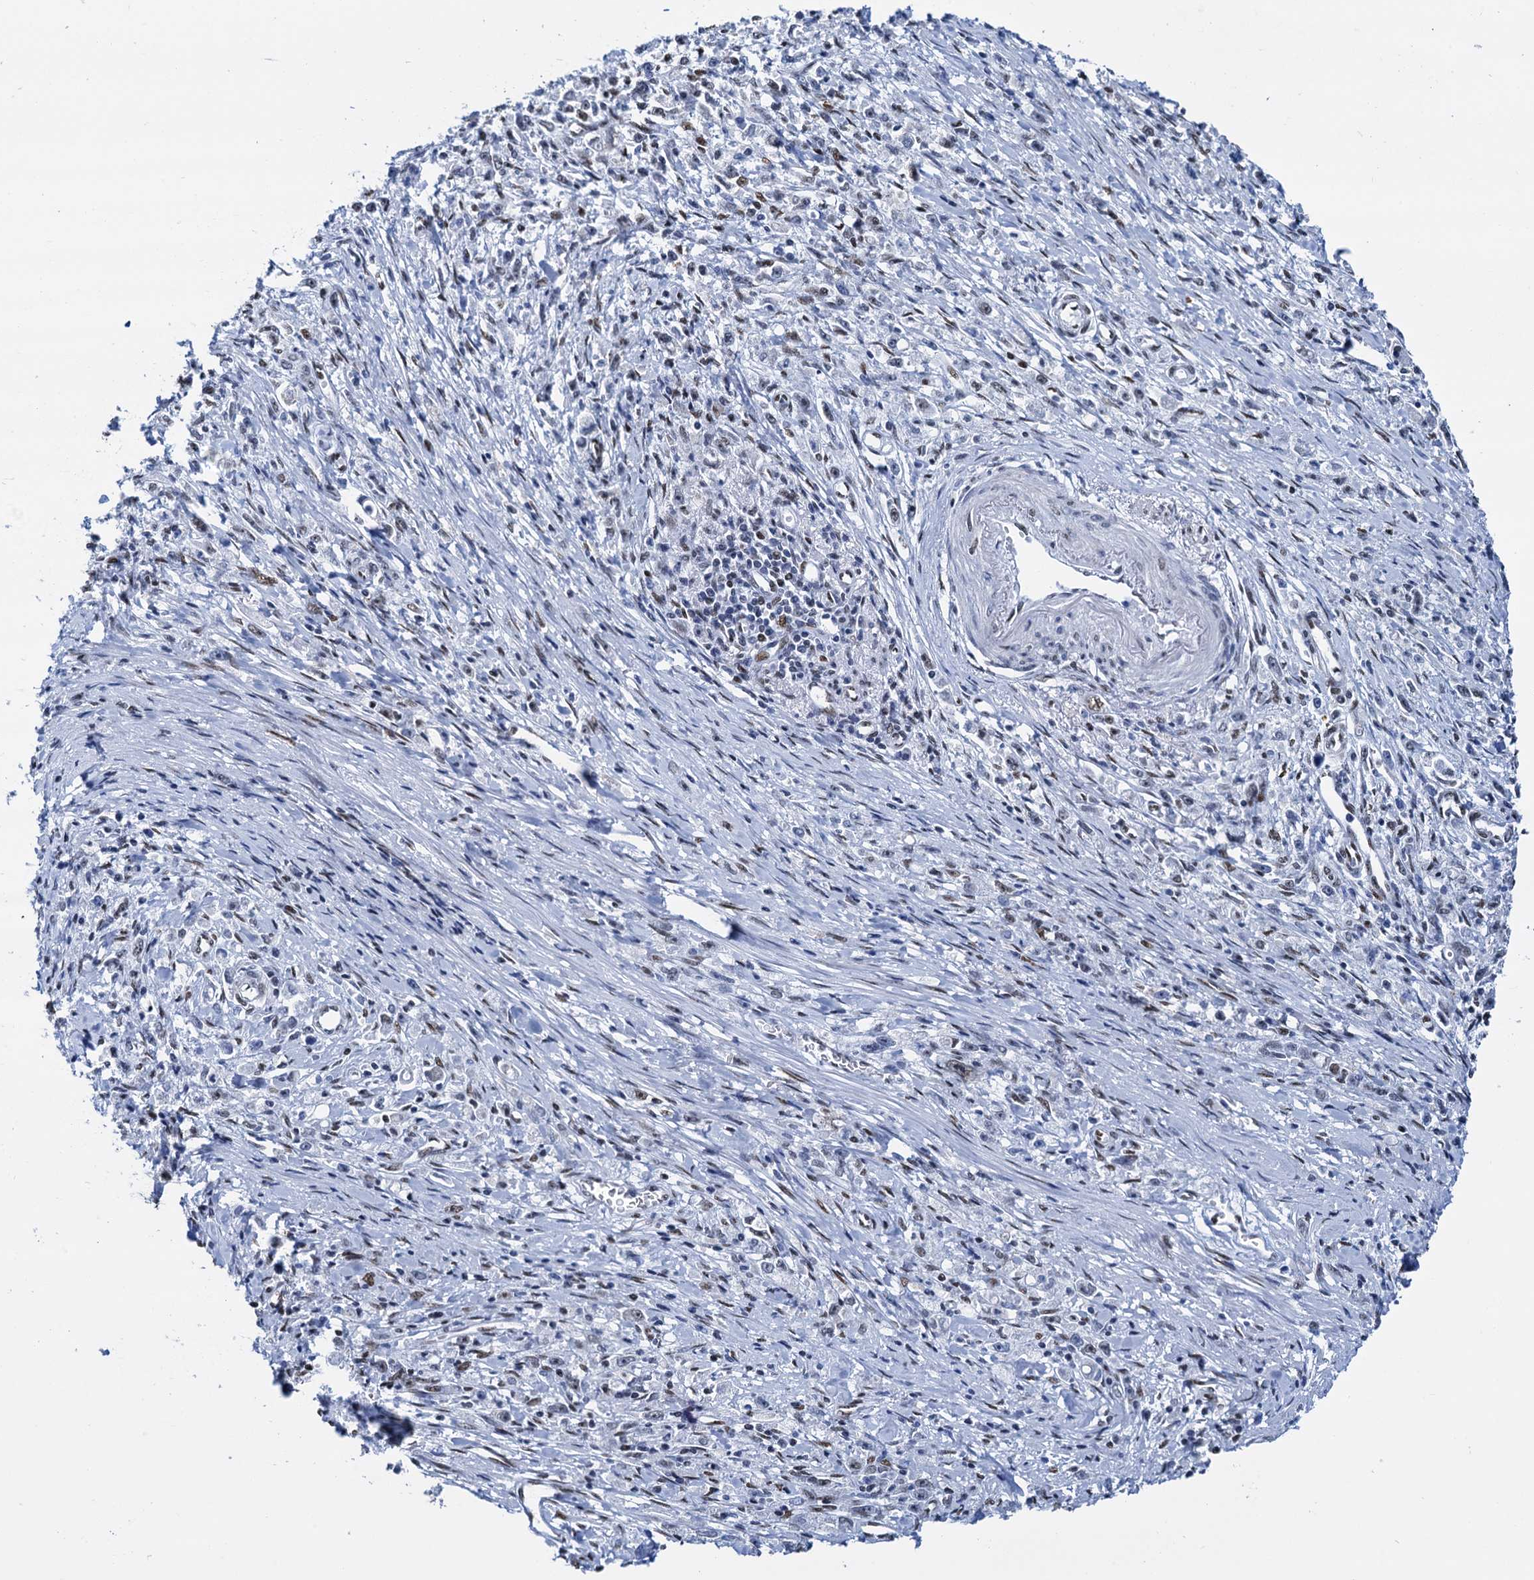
{"staining": {"intensity": "moderate", "quantity": "<25%", "location": "nuclear"}, "tissue": "stomach cancer", "cell_type": "Tumor cells", "image_type": "cancer", "snomed": [{"axis": "morphology", "description": "Adenocarcinoma, NOS"}, {"axis": "topography", "description": "Stomach"}], "caption": "Stomach adenocarcinoma was stained to show a protein in brown. There is low levels of moderate nuclear positivity in about <25% of tumor cells.", "gene": "SLTM", "patient": {"sex": "female", "age": 59}}